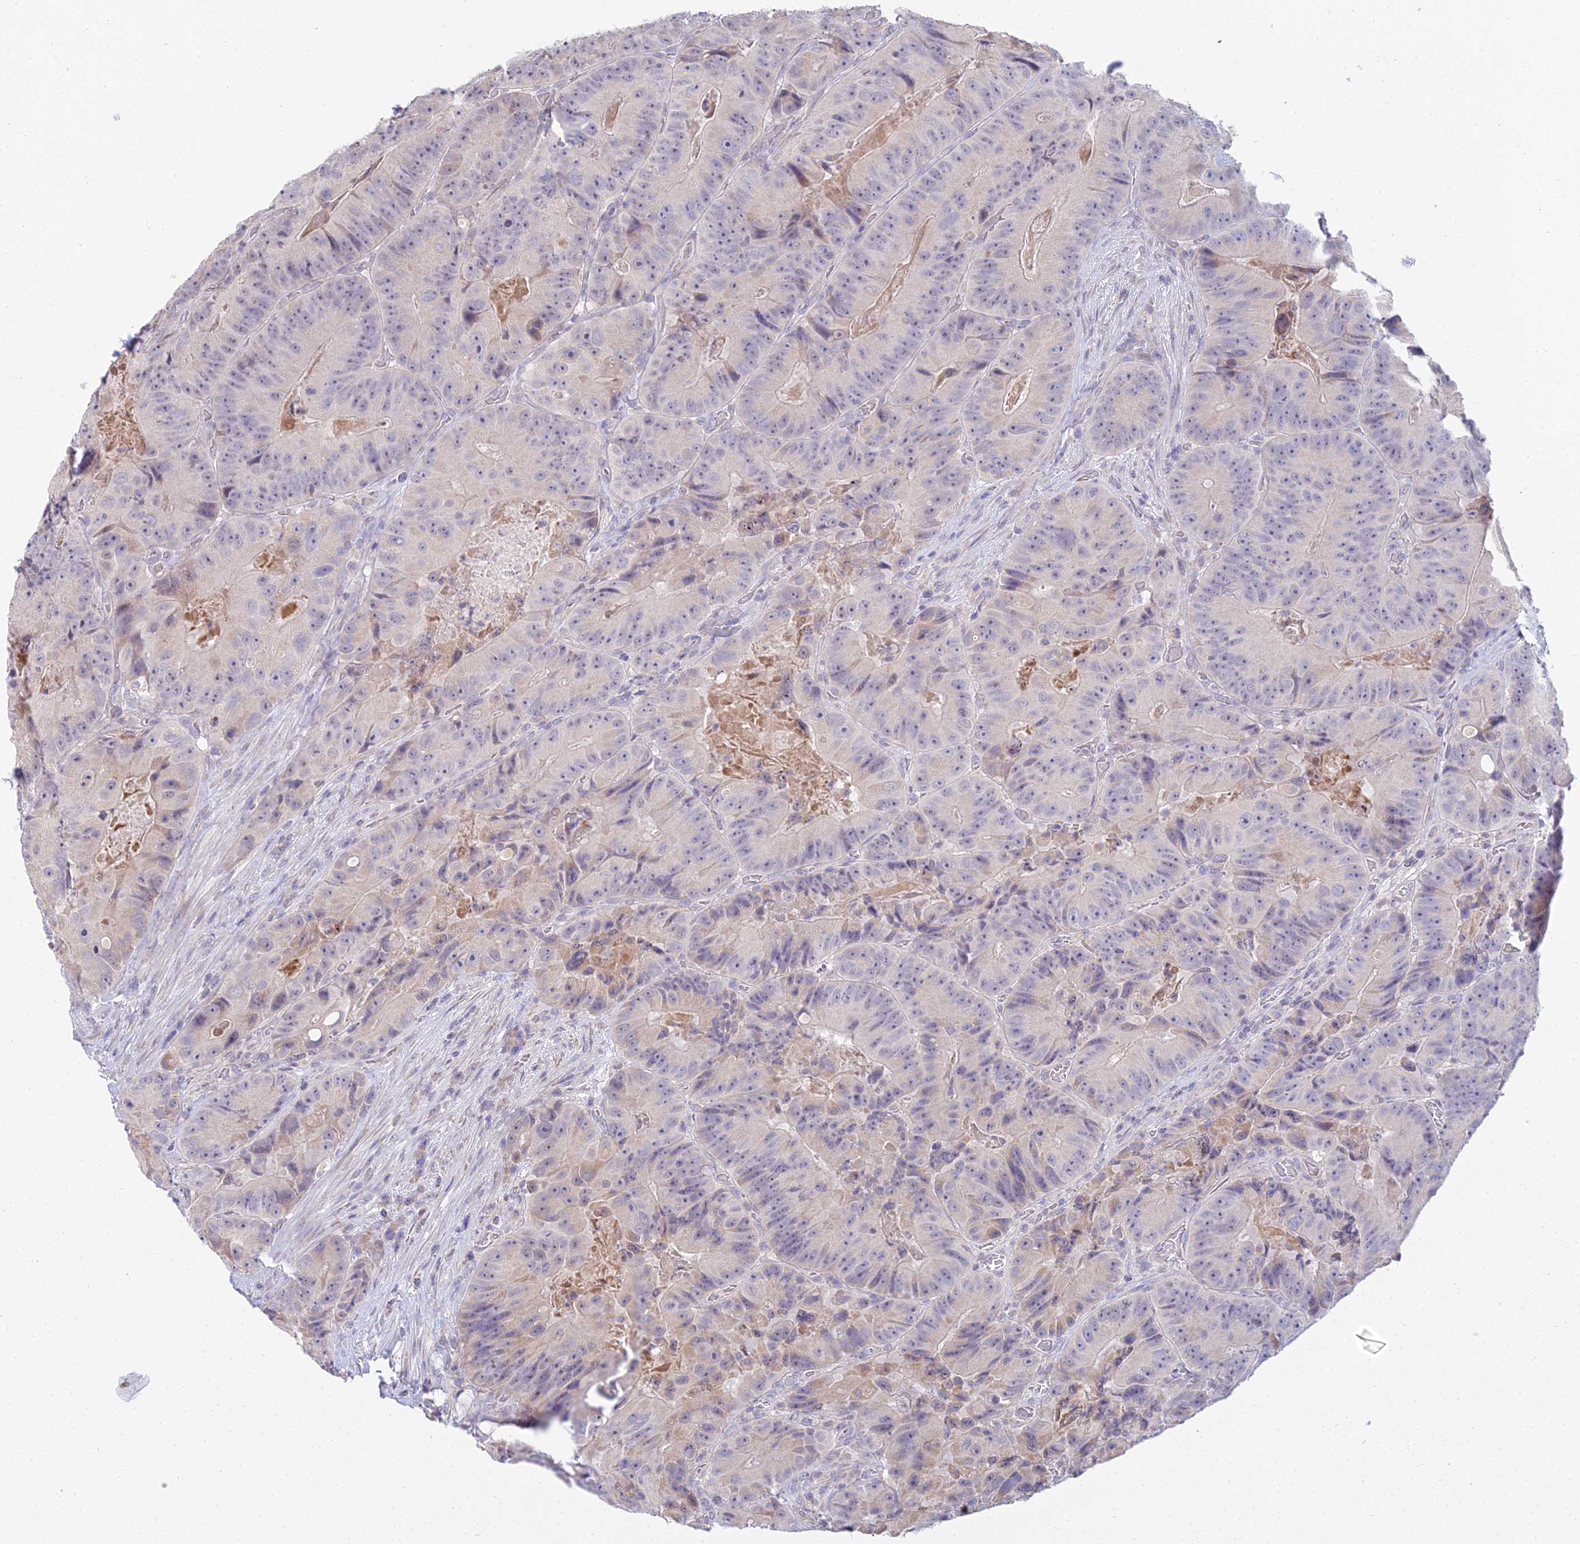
{"staining": {"intensity": "negative", "quantity": "none", "location": "none"}, "tissue": "colorectal cancer", "cell_type": "Tumor cells", "image_type": "cancer", "snomed": [{"axis": "morphology", "description": "Adenocarcinoma, NOS"}, {"axis": "topography", "description": "Colon"}], "caption": "The immunohistochemistry (IHC) image has no significant staining in tumor cells of colorectal cancer (adenocarcinoma) tissue.", "gene": "CFAP206", "patient": {"sex": "female", "age": 86}}